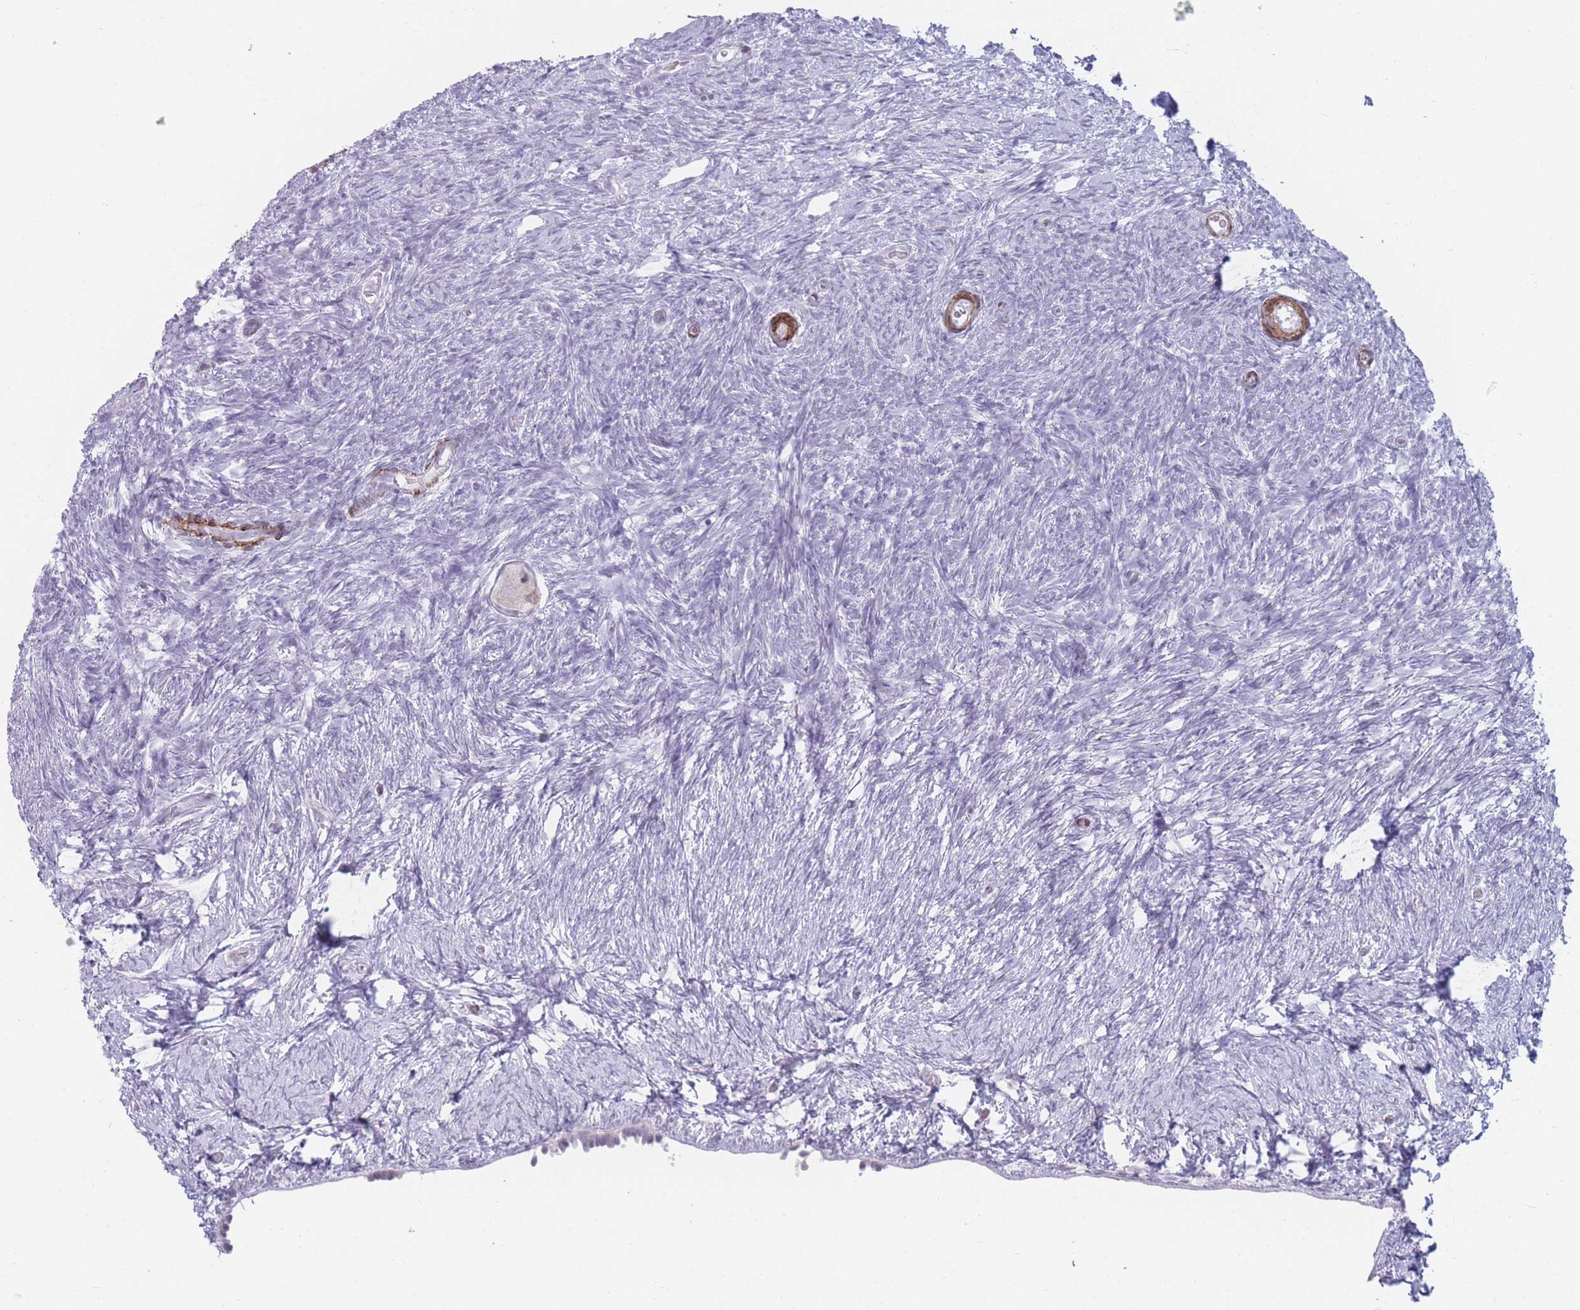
{"staining": {"intensity": "negative", "quantity": "none", "location": "none"}, "tissue": "ovary", "cell_type": "Follicle cells", "image_type": "normal", "snomed": [{"axis": "morphology", "description": "Normal tissue, NOS"}, {"axis": "topography", "description": "Ovary"}], "caption": "This is an immunohistochemistry histopathology image of normal ovary. There is no expression in follicle cells.", "gene": "IFNA10", "patient": {"sex": "female", "age": 39}}